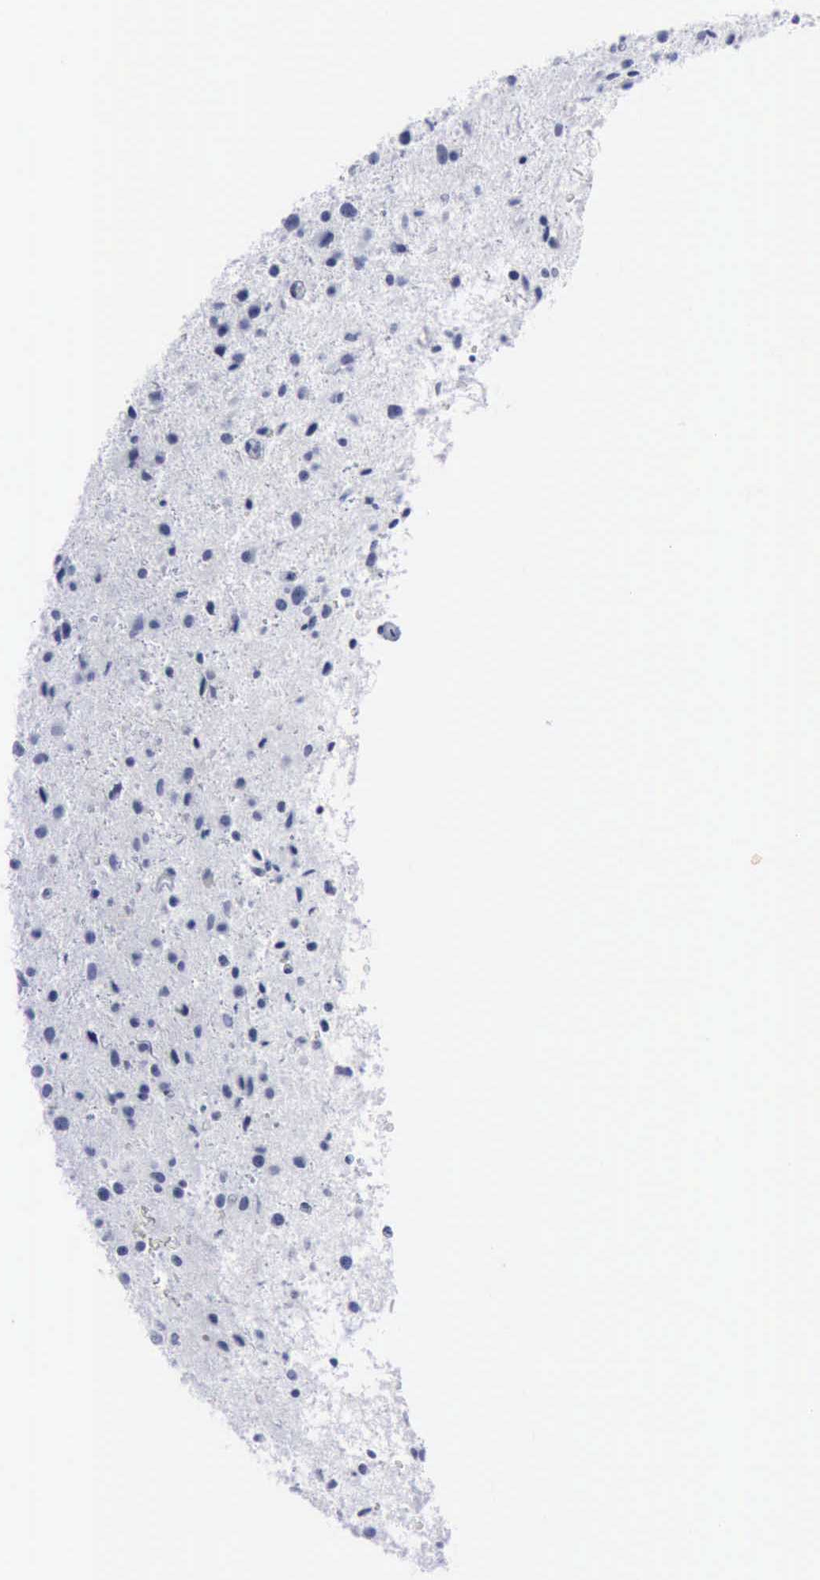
{"staining": {"intensity": "negative", "quantity": "none", "location": "none"}, "tissue": "glioma", "cell_type": "Tumor cells", "image_type": "cancer", "snomed": [{"axis": "morphology", "description": "Glioma, malignant, Low grade"}, {"axis": "topography", "description": "Brain"}], "caption": "This is an IHC micrograph of human glioma. There is no staining in tumor cells.", "gene": "VCAM1", "patient": {"sex": "female", "age": 46}}